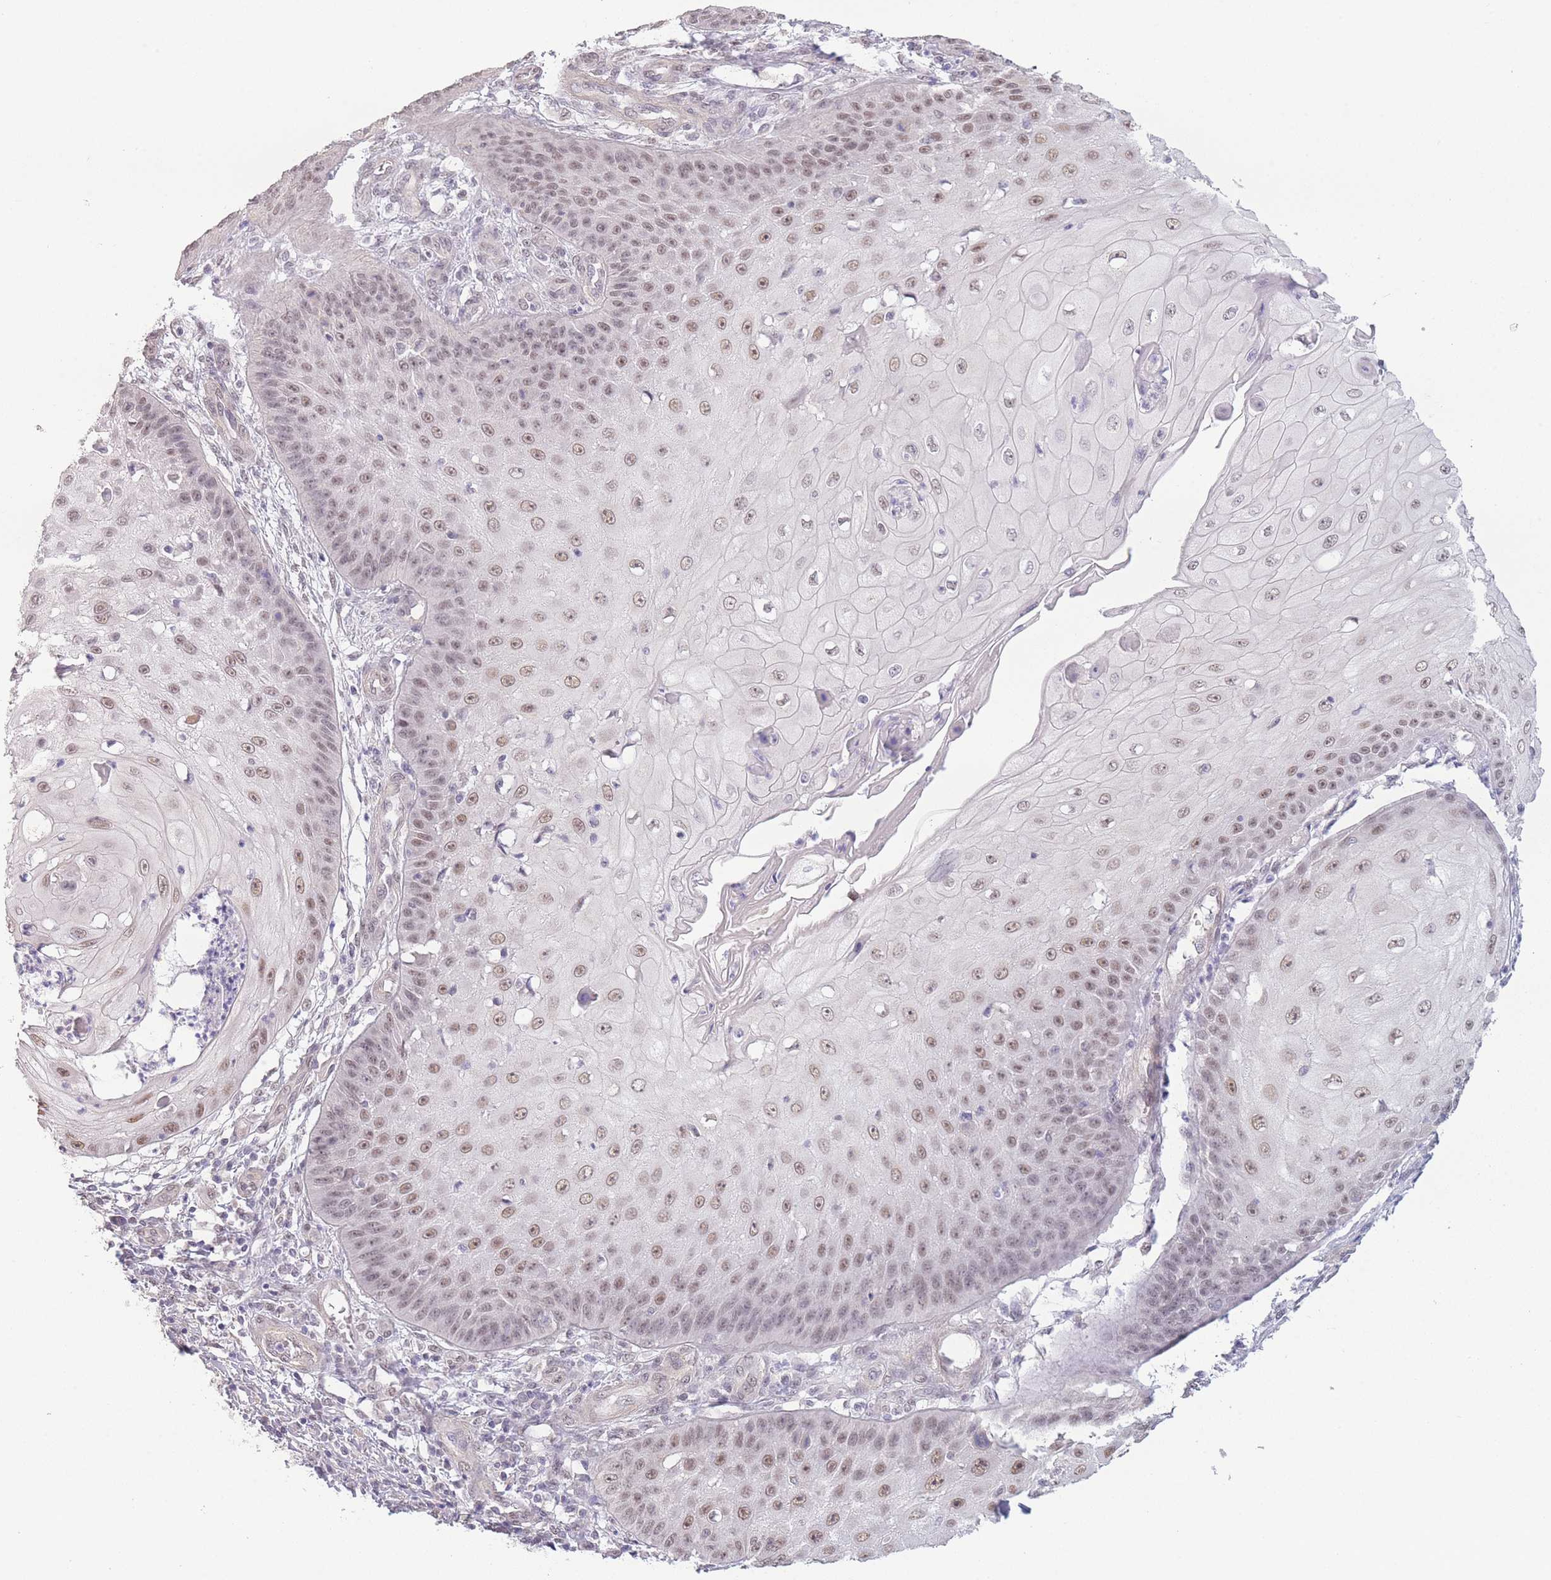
{"staining": {"intensity": "moderate", "quantity": ">75%", "location": "nuclear"}, "tissue": "skin cancer", "cell_type": "Tumor cells", "image_type": "cancer", "snomed": [{"axis": "morphology", "description": "Squamous cell carcinoma, NOS"}, {"axis": "topography", "description": "Skin"}], "caption": "Protein staining shows moderate nuclear positivity in approximately >75% of tumor cells in skin cancer. The protein of interest is shown in brown color, while the nuclei are stained blue.", "gene": "SIN3B", "patient": {"sex": "male", "age": 70}}